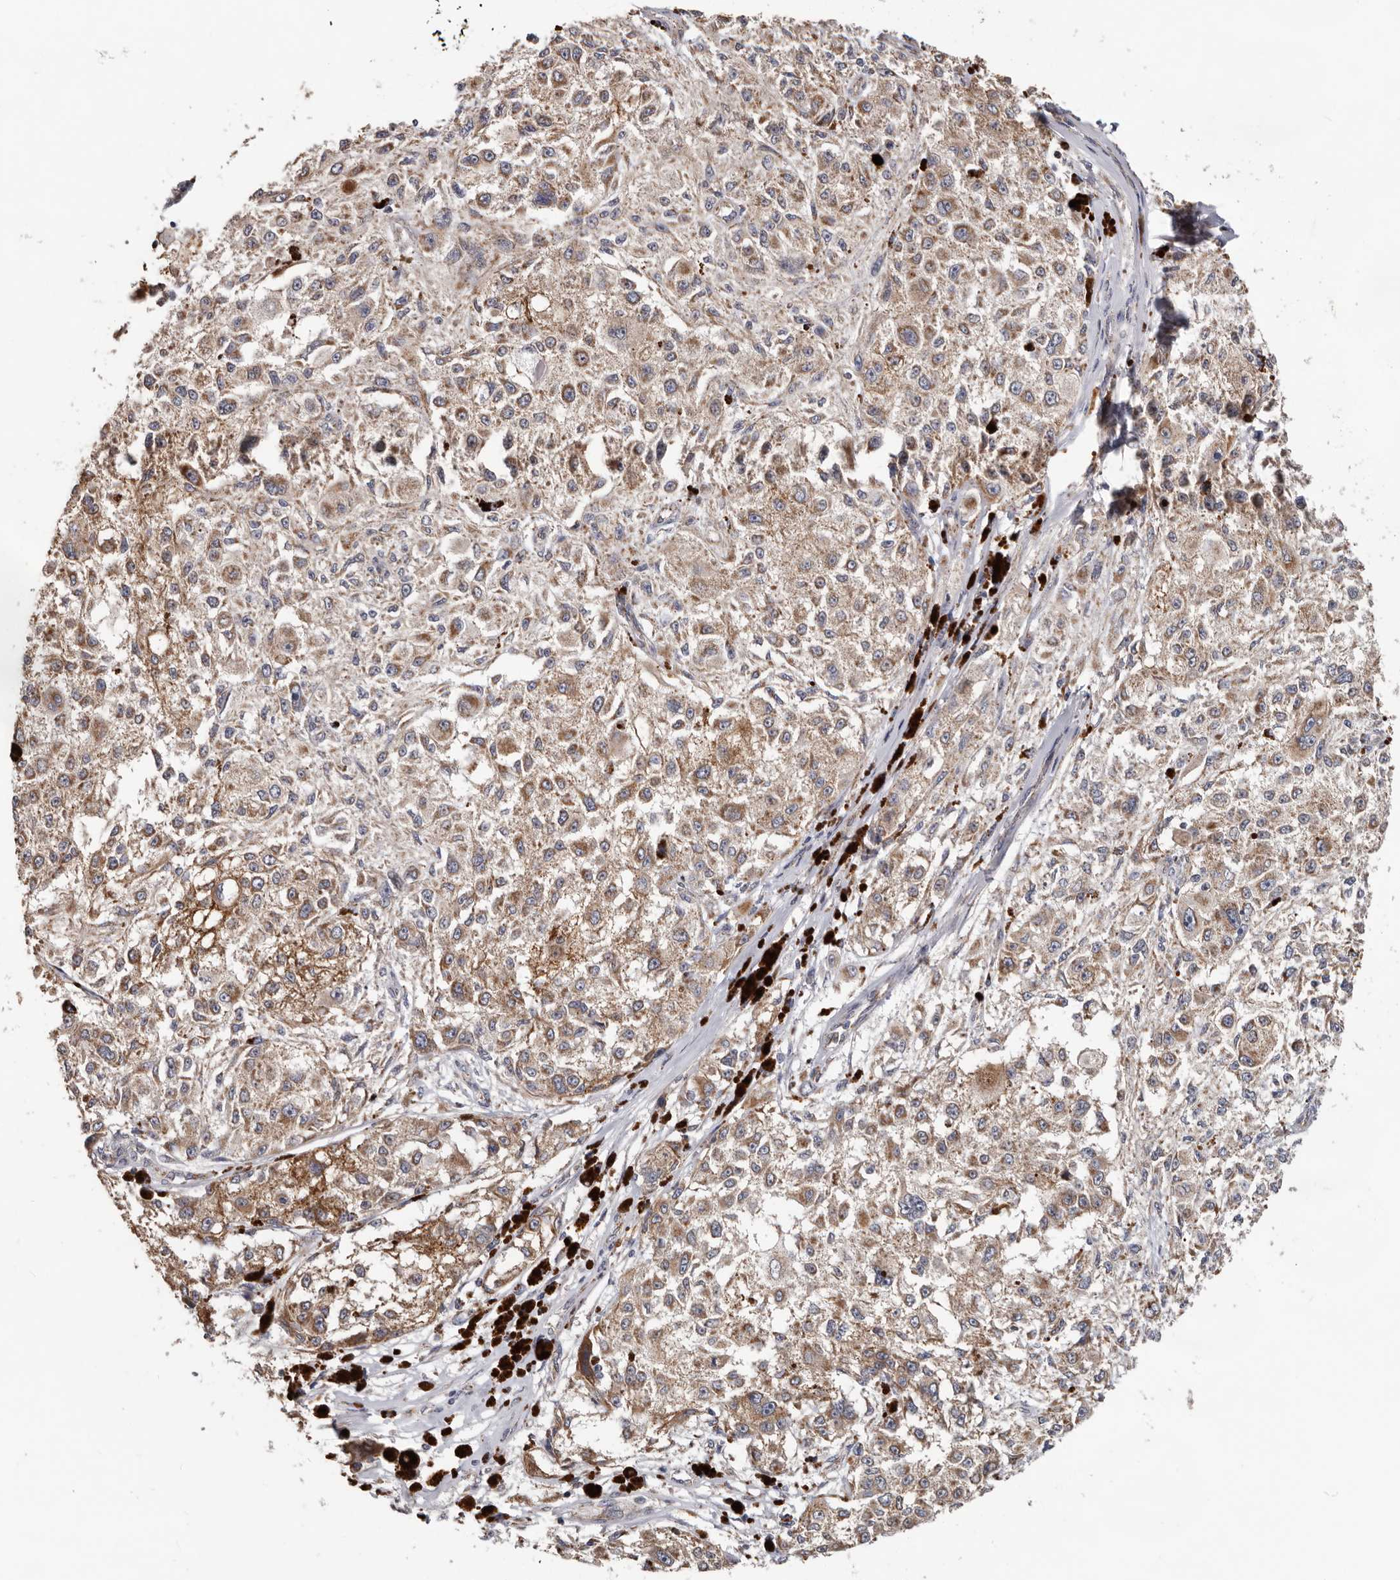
{"staining": {"intensity": "moderate", "quantity": ">75%", "location": "cytoplasmic/membranous"}, "tissue": "melanoma", "cell_type": "Tumor cells", "image_type": "cancer", "snomed": [{"axis": "morphology", "description": "Necrosis, NOS"}, {"axis": "morphology", "description": "Malignant melanoma, NOS"}, {"axis": "topography", "description": "Skin"}], "caption": "Immunohistochemical staining of malignant melanoma displays medium levels of moderate cytoplasmic/membranous staining in approximately >75% of tumor cells.", "gene": "MRPL18", "patient": {"sex": "female", "age": 87}}